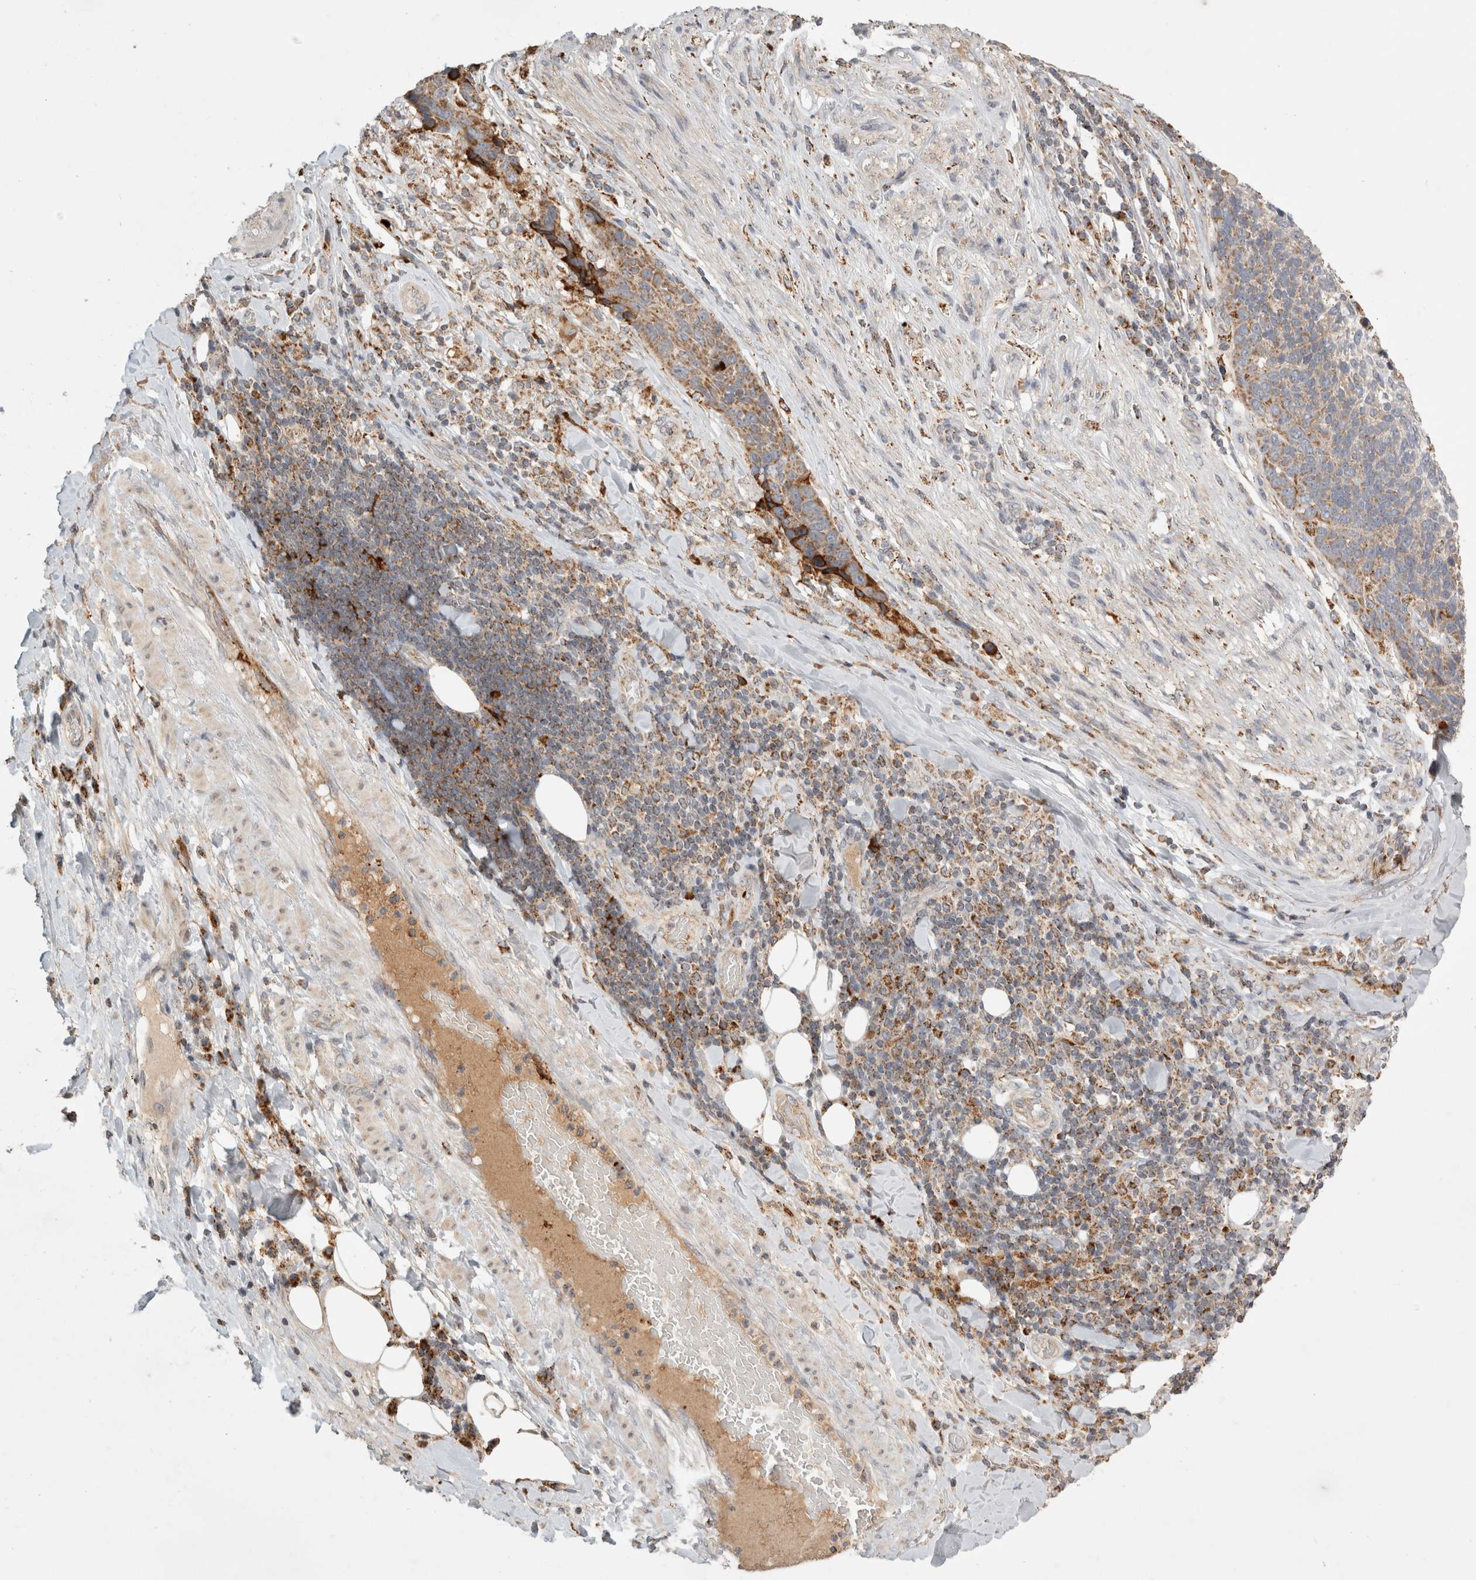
{"staining": {"intensity": "moderate", "quantity": "<25%", "location": "cytoplasmic/membranous"}, "tissue": "lung cancer", "cell_type": "Tumor cells", "image_type": "cancer", "snomed": [{"axis": "morphology", "description": "Squamous cell carcinoma, NOS"}, {"axis": "topography", "description": "Lung"}], "caption": "This micrograph displays IHC staining of squamous cell carcinoma (lung), with low moderate cytoplasmic/membranous positivity in about <25% of tumor cells.", "gene": "HROB", "patient": {"sex": "male", "age": 66}}